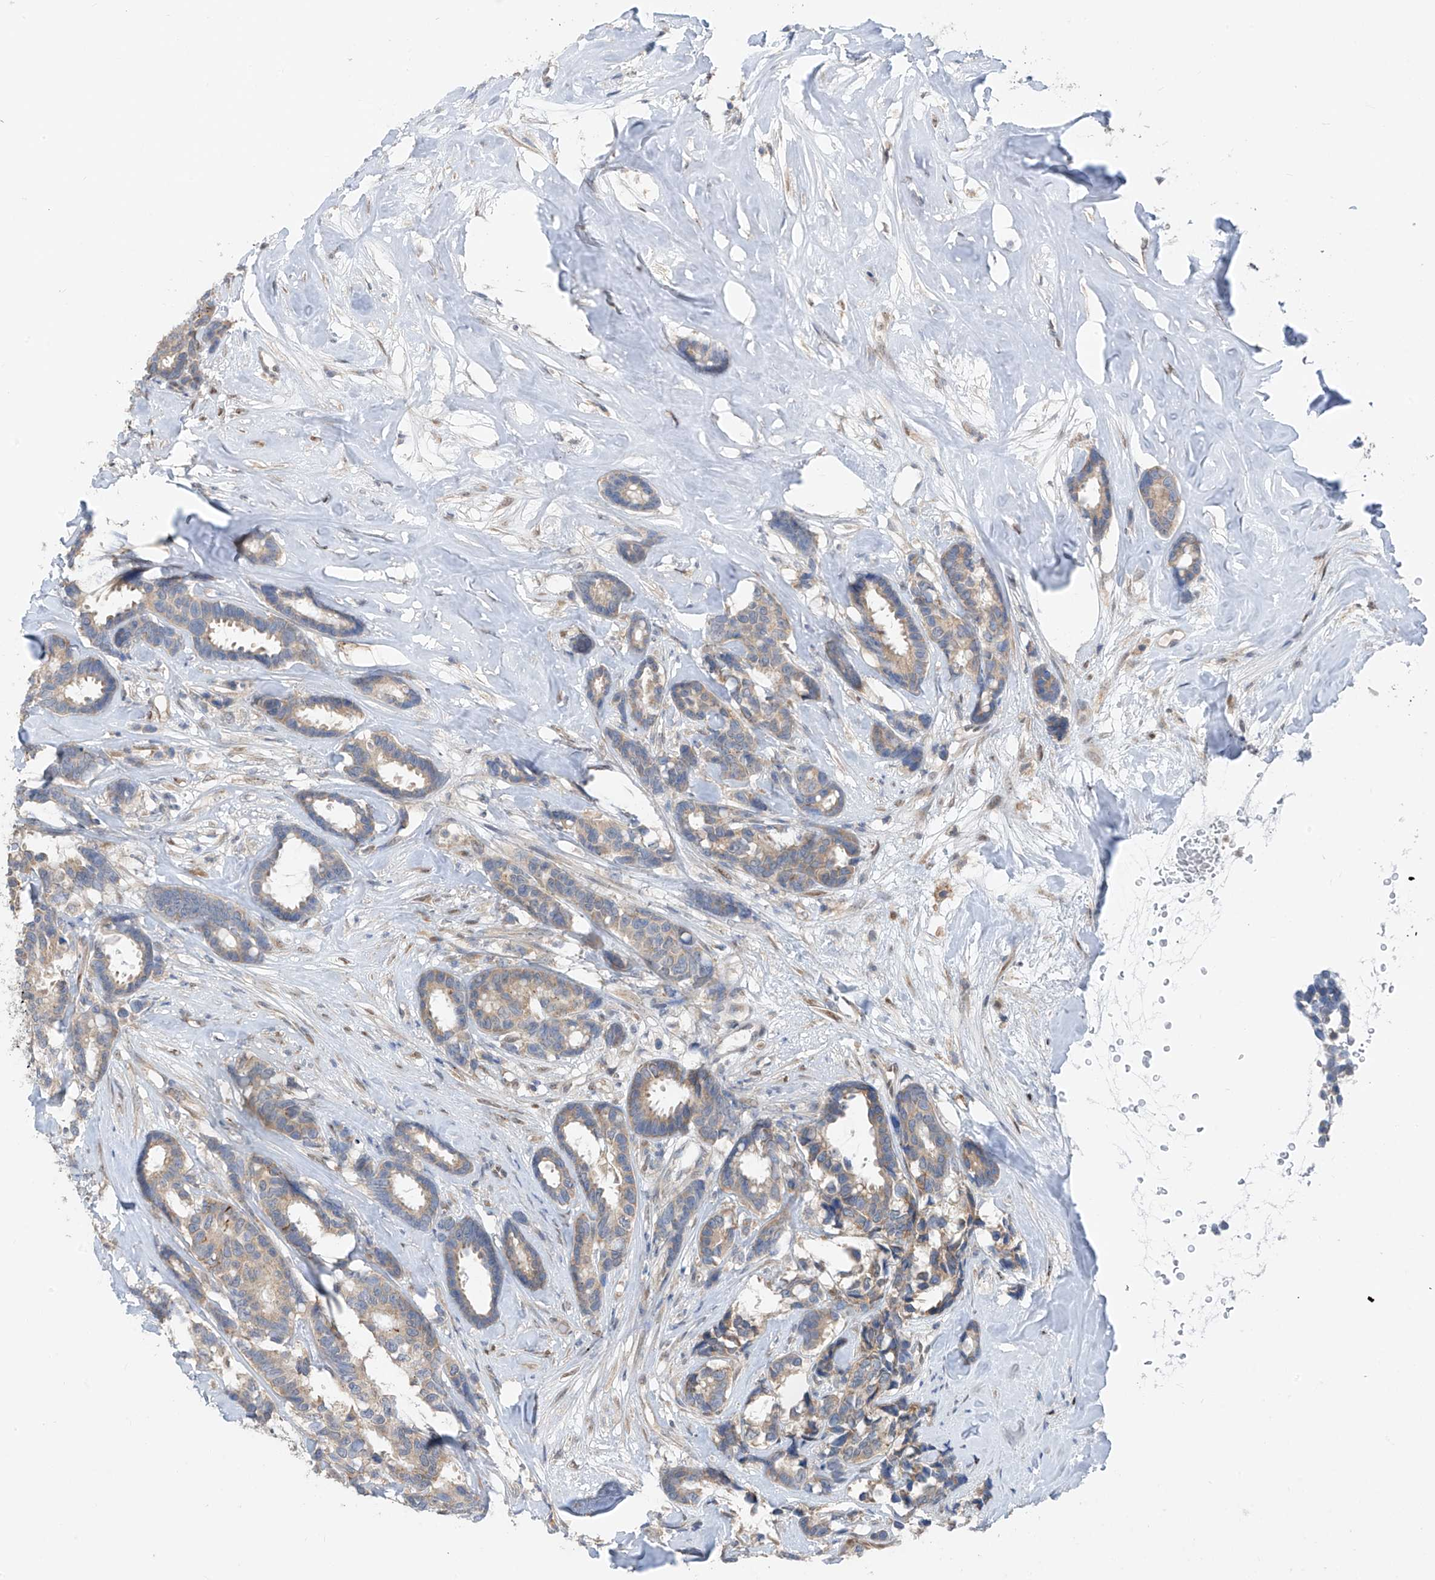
{"staining": {"intensity": "weak", "quantity": "25%-75%", "location": "cytoplasmic/membranous"}, "tissue": "breast cancer", "cell_type": "Tumor cells", "image_type": "cancer", "snomed": [{"axis": "morphology", "description": "Duct carcinoma"}, {"axis": "topography", "description": "Breast"}], "caption": "Immunohistochemical staining of breast cancer shows low levels of weak cytoplasmic/membranous protein expression in approximately 25%-75% of tumor cells. (Stains: DAB in brown, nuclei in blue, Microscopy: brightfield microscopy at high magnification).", "gene": "RPL4", "patient": {"sex": "female", "age": 87}}